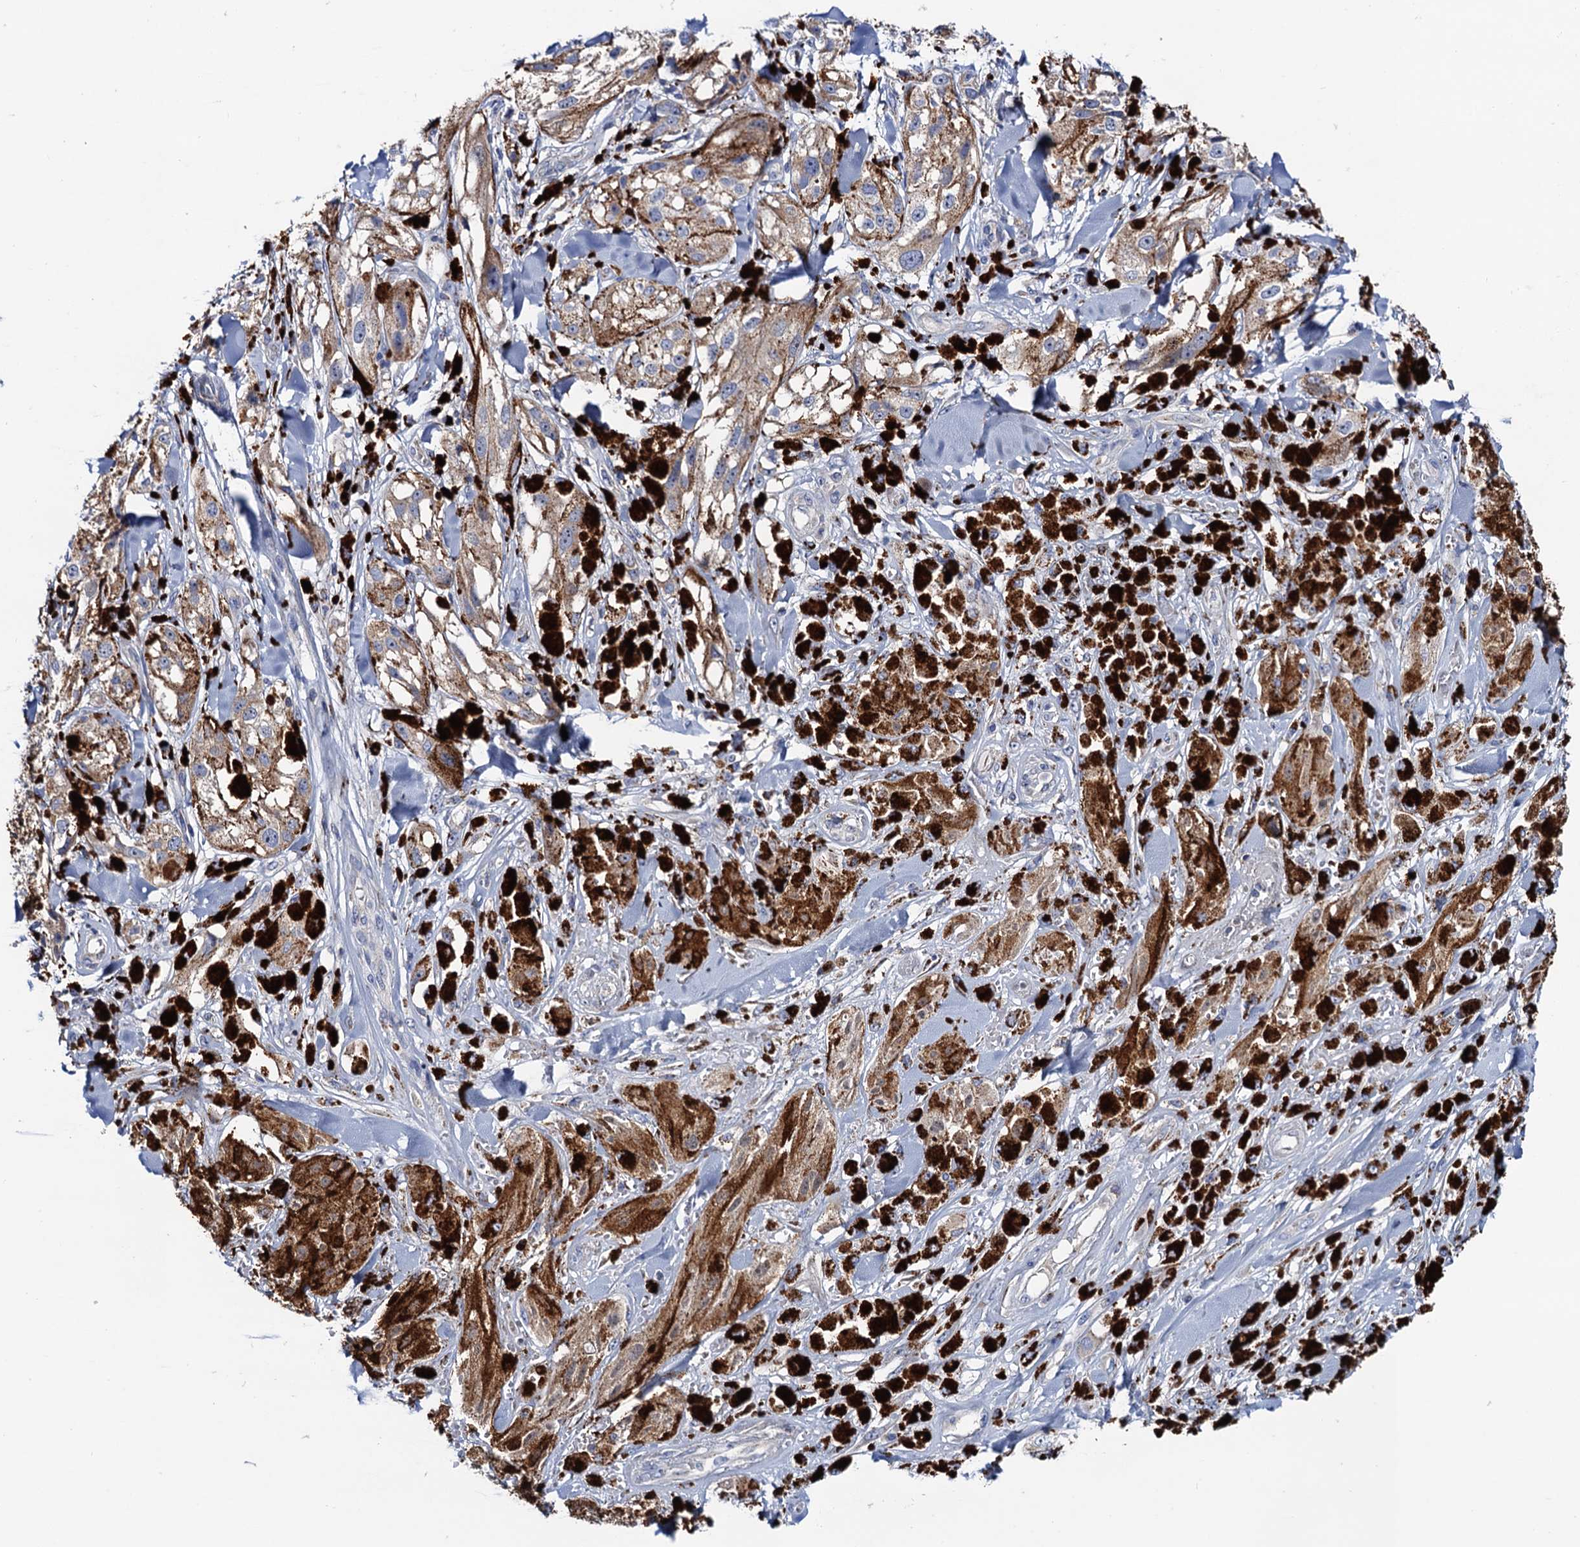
{"staining": {"intensity": "negative", "quantity": "none", "location": "none"}, "tissue": "melanoma", "cell_type": "Tumor cells", "image_type": "cancer", "snomed": [{"axis": "morphology", "description": "Malignant melanoma, NOS"}, {"axis": "topography", "description": "Skin"}], "caption": "There is no significant positivity in tumor cells of malignant melanoma.", "gene": "MRPL48", "patient": {"sex": "male", "age": 88}}